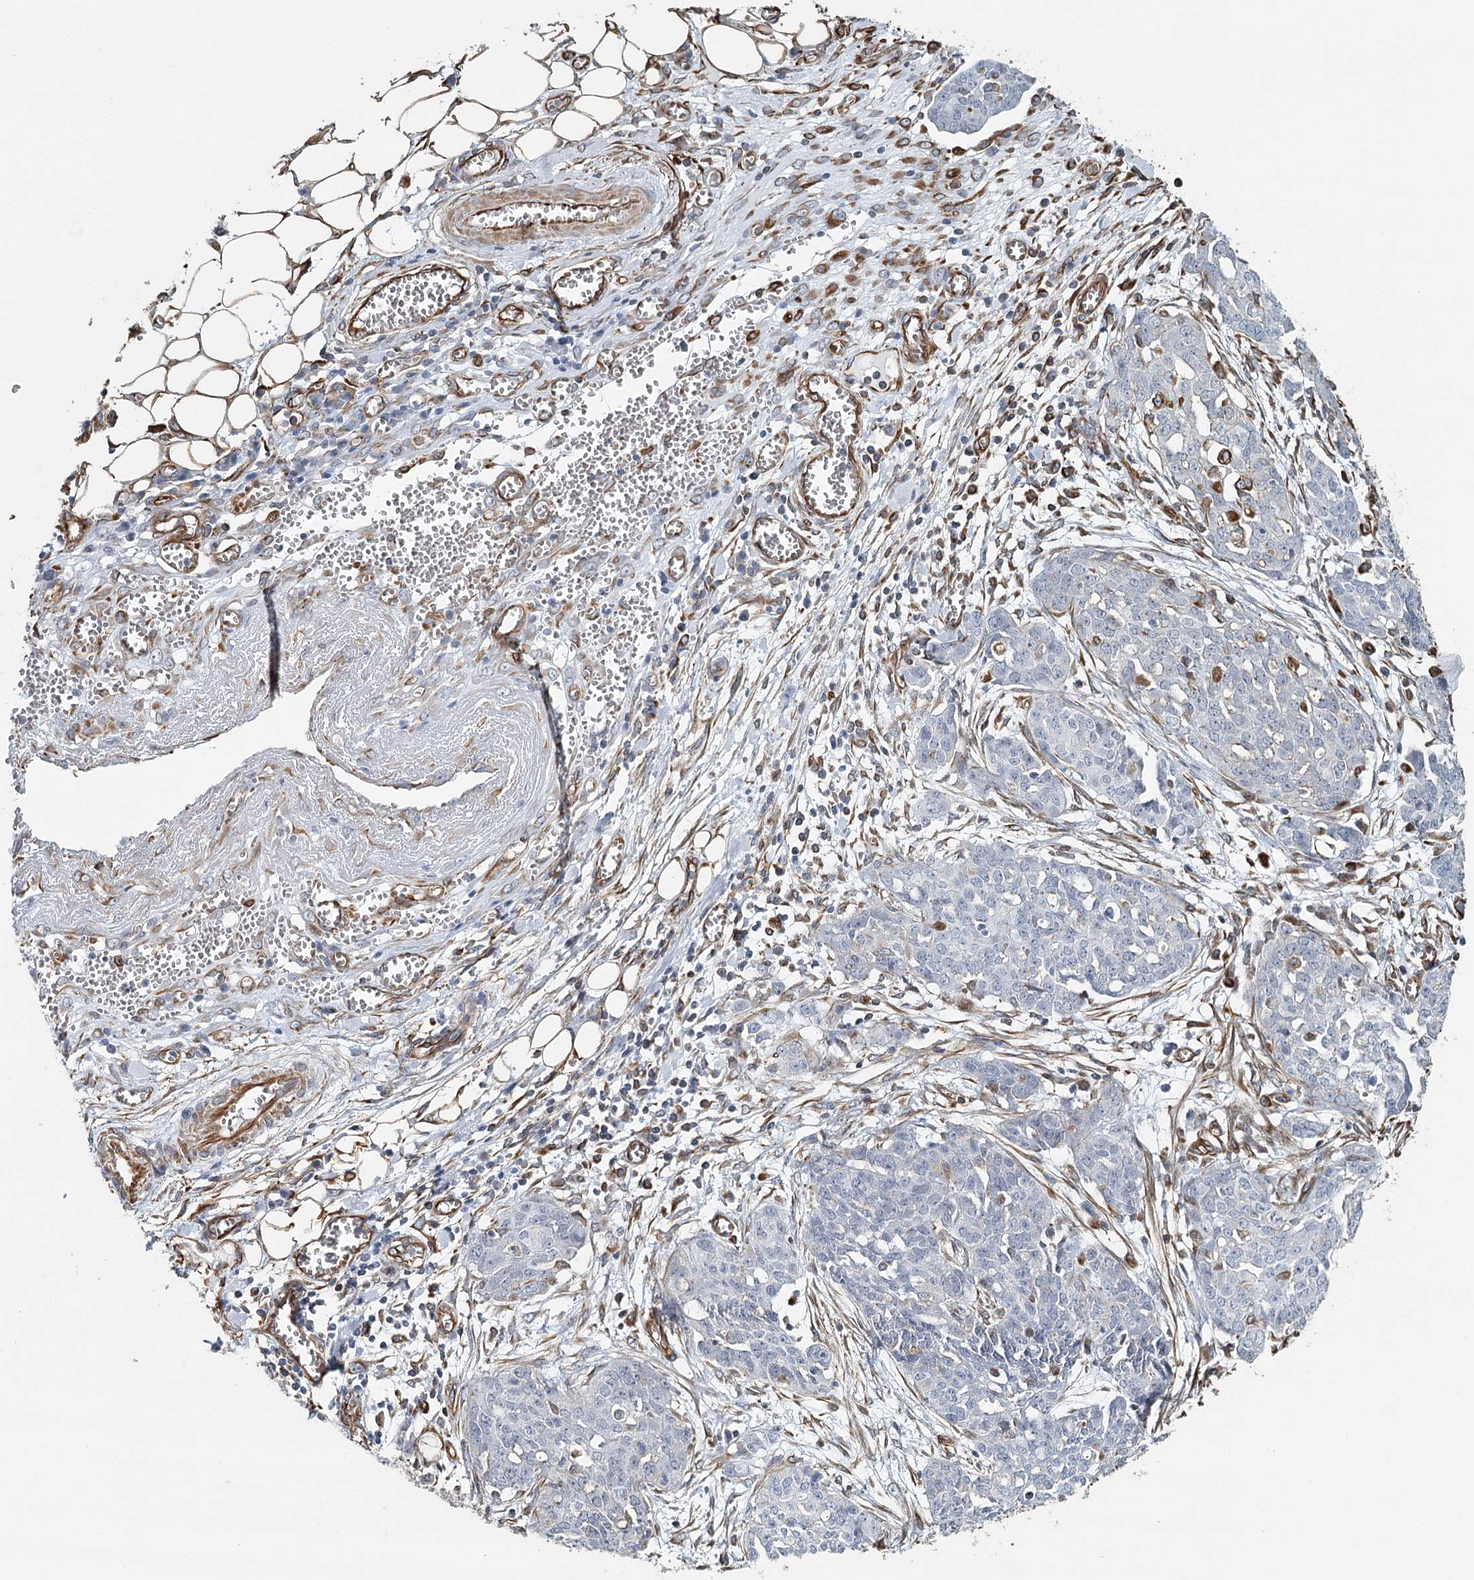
{"staining": {"intensity": "negative", "quantity": "none", "location": "none"}, "tissue": "ovarian cancer", "cell_type": "Tumor cells", "image_type": "cancer", "snomed": [{"axis": "morphology", "description": "Cystadenocarcinoma, serous, NOS"}, {"axis": "topography", "description": "Soft tissue"}, {"axis": "topography", "description": "Ovary"}], "caption": "This is an immunohistochemistry (IHC) image of ovarian cancer. There is no staining in tumor cells.", "gene": "SYNPO", "patient": {"sex": "female", "age": 57}}